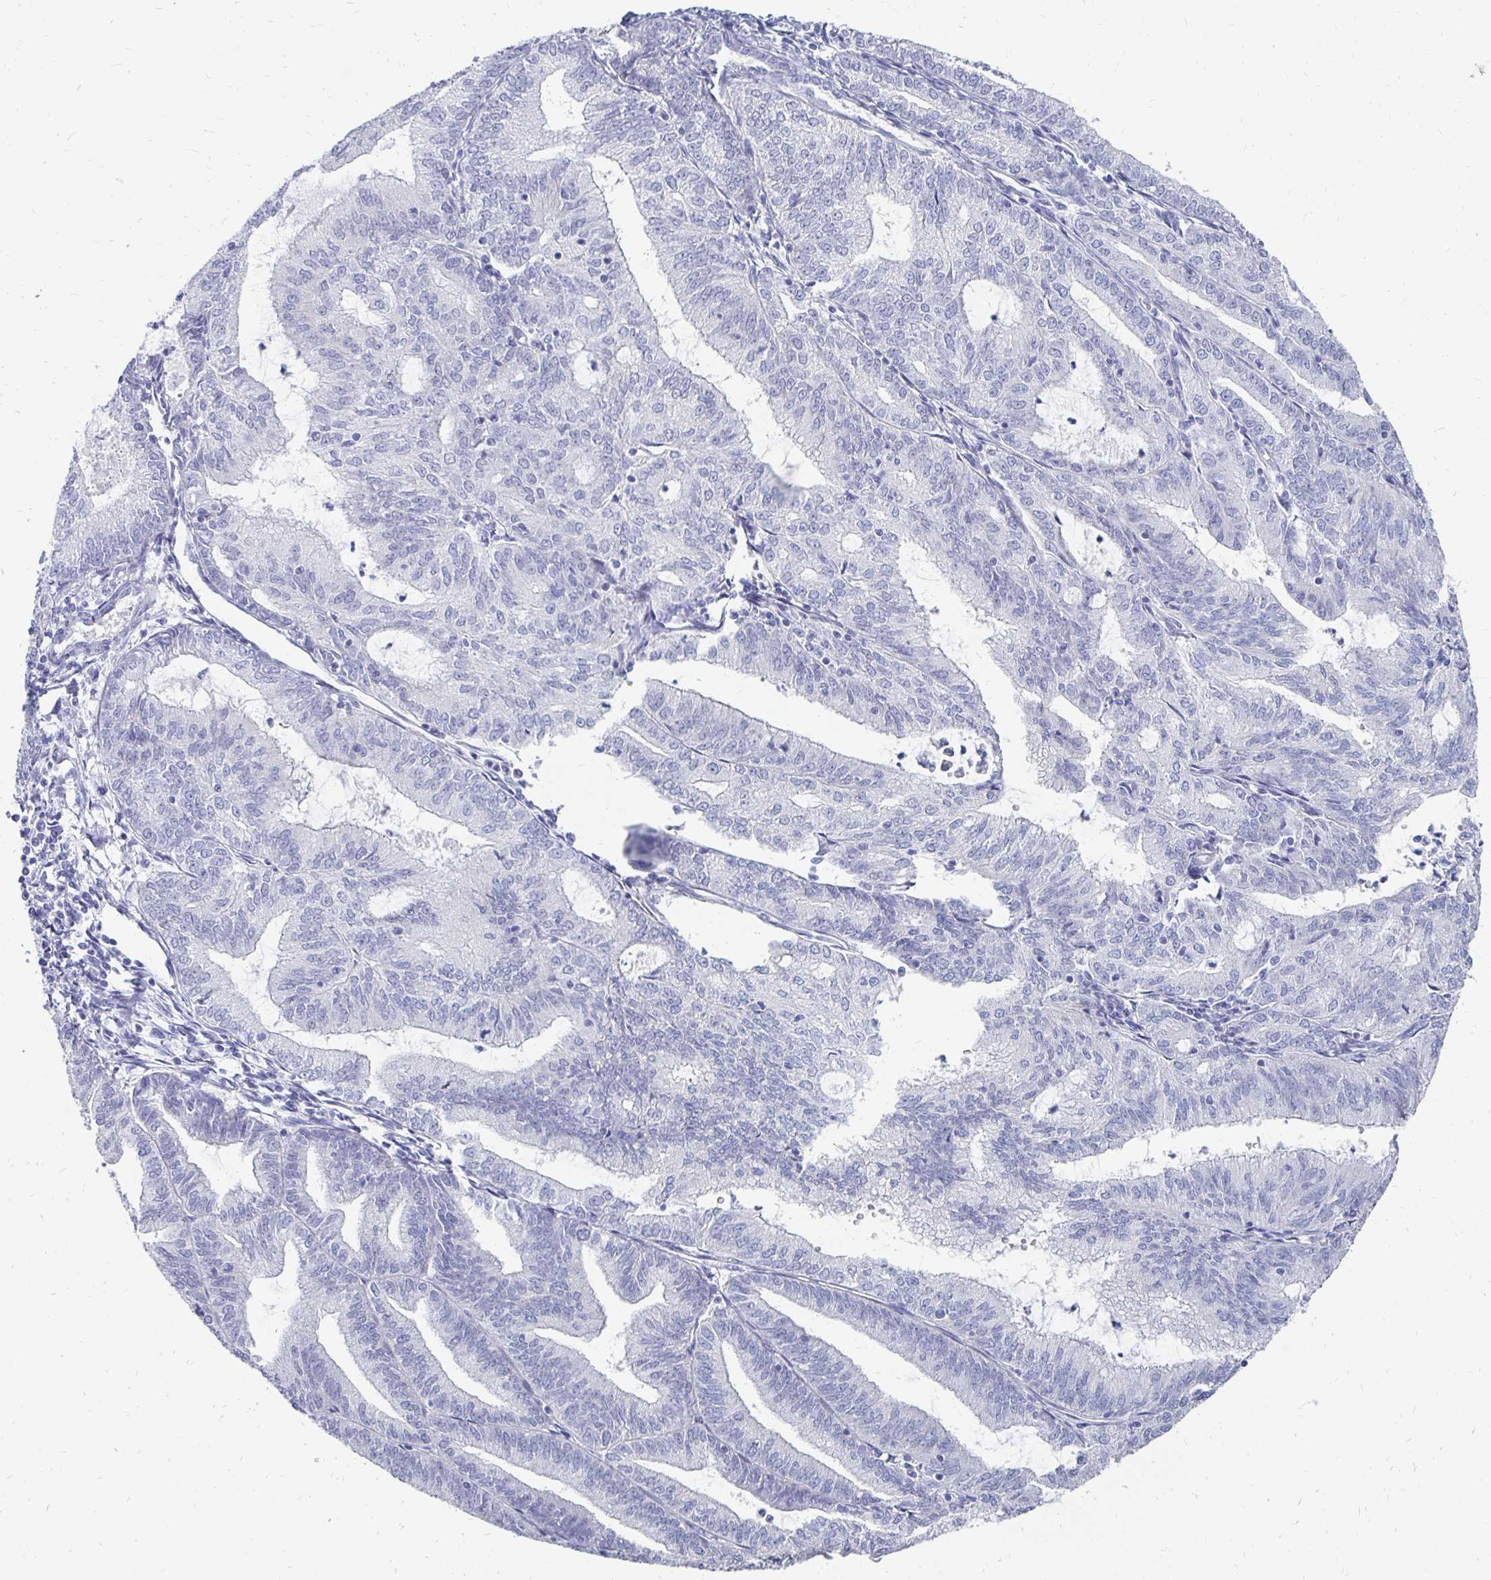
{"staining": {"intensity": "negative", "quantity": "none", "location": "none"}, "tissue": "endometrial cancer", "cell_type": "Tumor cells", "image_type": "cancer", "snomed": [{"axis": "morphology", "description": "Adenocarcinoma, NOS"}, {"axis": "topography", "description": "Endometrium"}], "caption": "This image is of endometrial cancer (adenocarcinoma) stained with IHC to label a protein in brown with the nuclei are counter-stained blue. There is no positivity in tumor cells.", "gene": "SYCP3", "patient": {"sex": "female", "age": 70}}